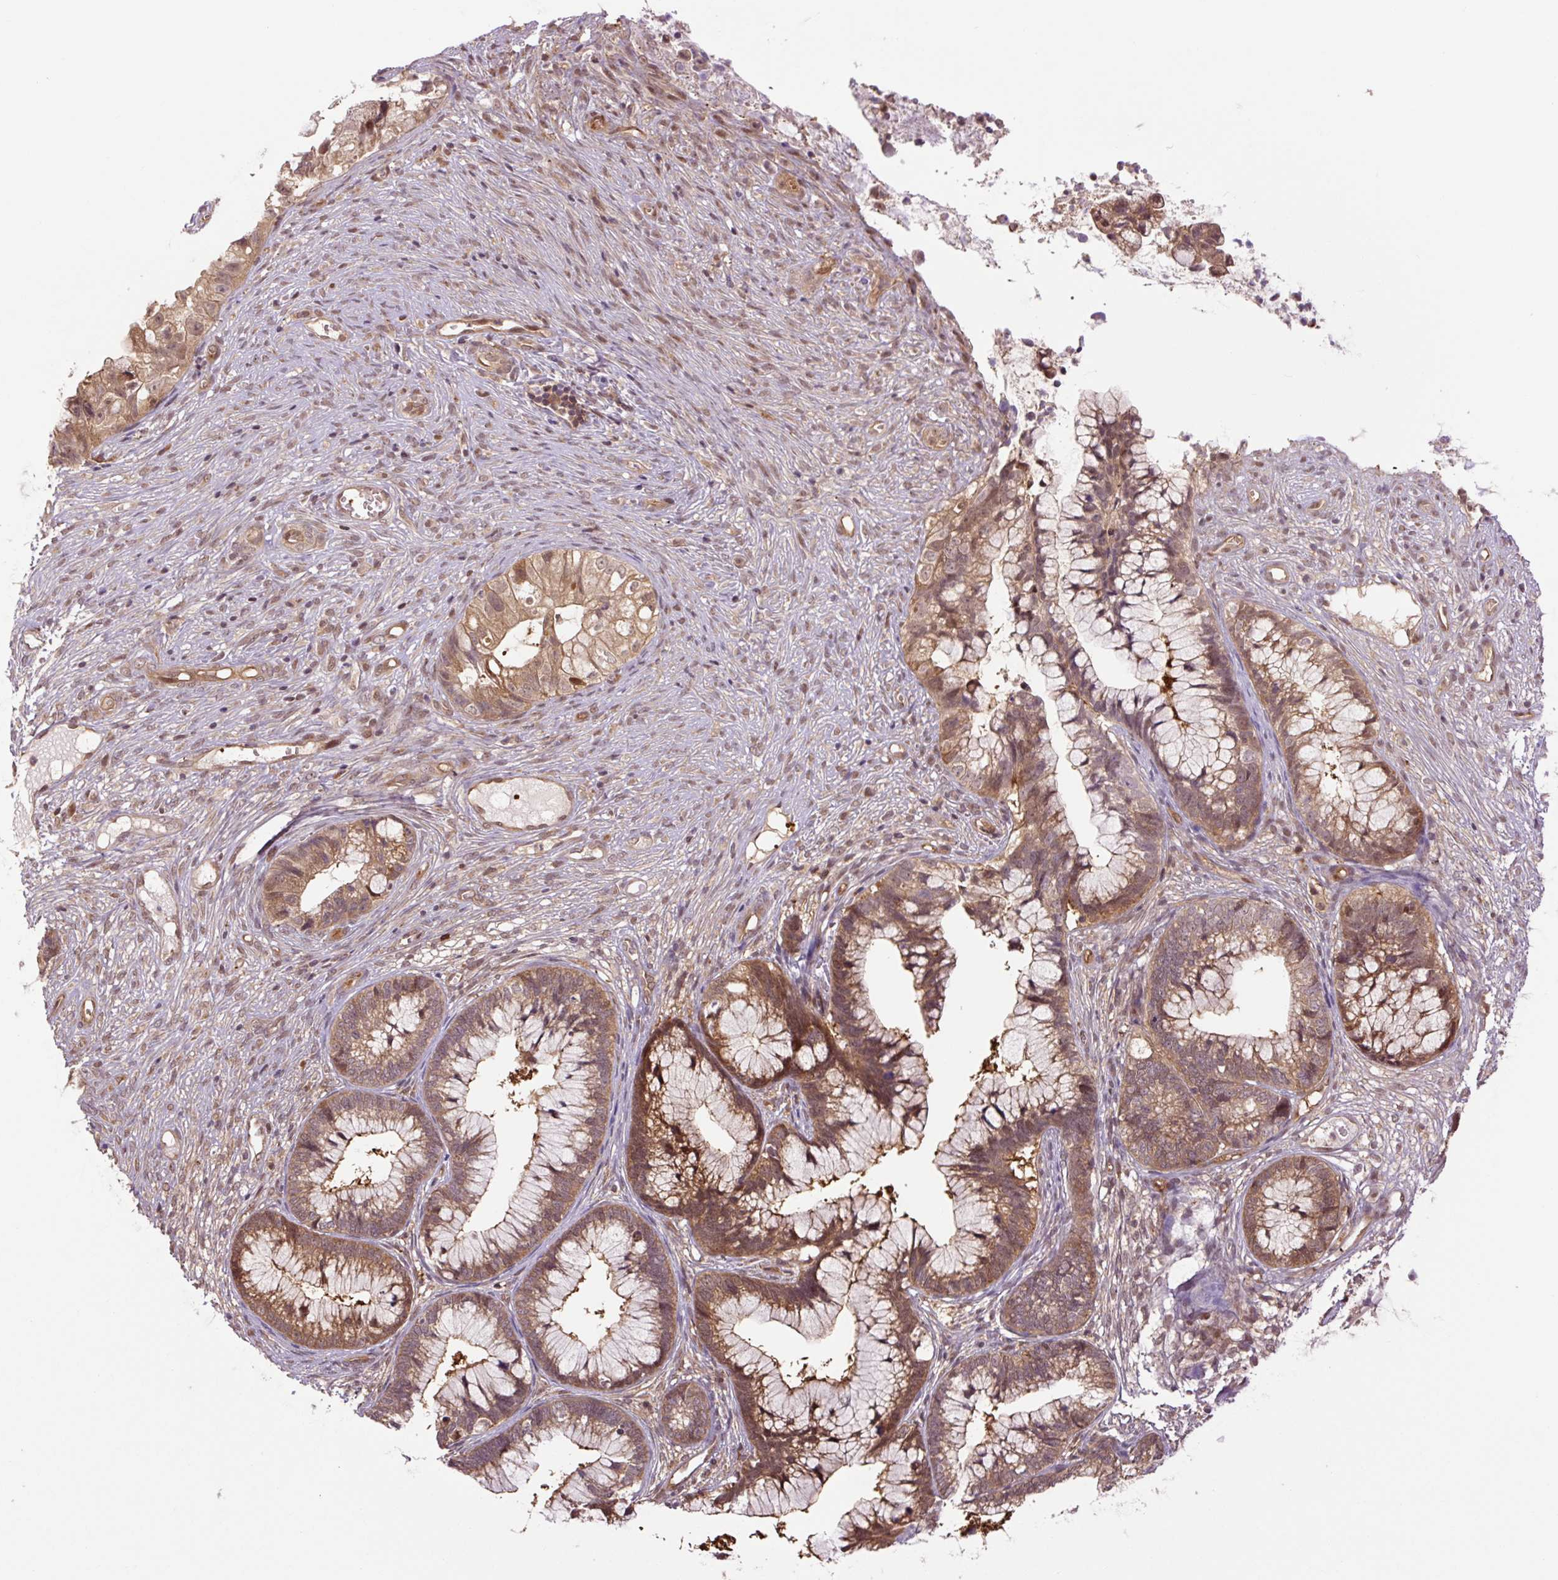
{"staining": {"intensity": "moderate", "quantity": ">75%", "location": "cytoplasmic/membranous,nuclear"}, "tissue": "cervical cancer", "cell_type": "Tumor cells", "image_type": "cancer", "snomed": [{"axis": "morphology", "description": "Adenocarcinoma, NOS"}, {"axis": "topography", "description": "Cervix"}], "caption": "Immunohistochemistry (DAB) staining of human cervical adenocarcinoma exhibits moderate cytoplasmic/membranous and nuclear protein staining in about >75% of tumor cells.", "gene": "TPT1", "patient": {"sex": "female", "age": 44}}